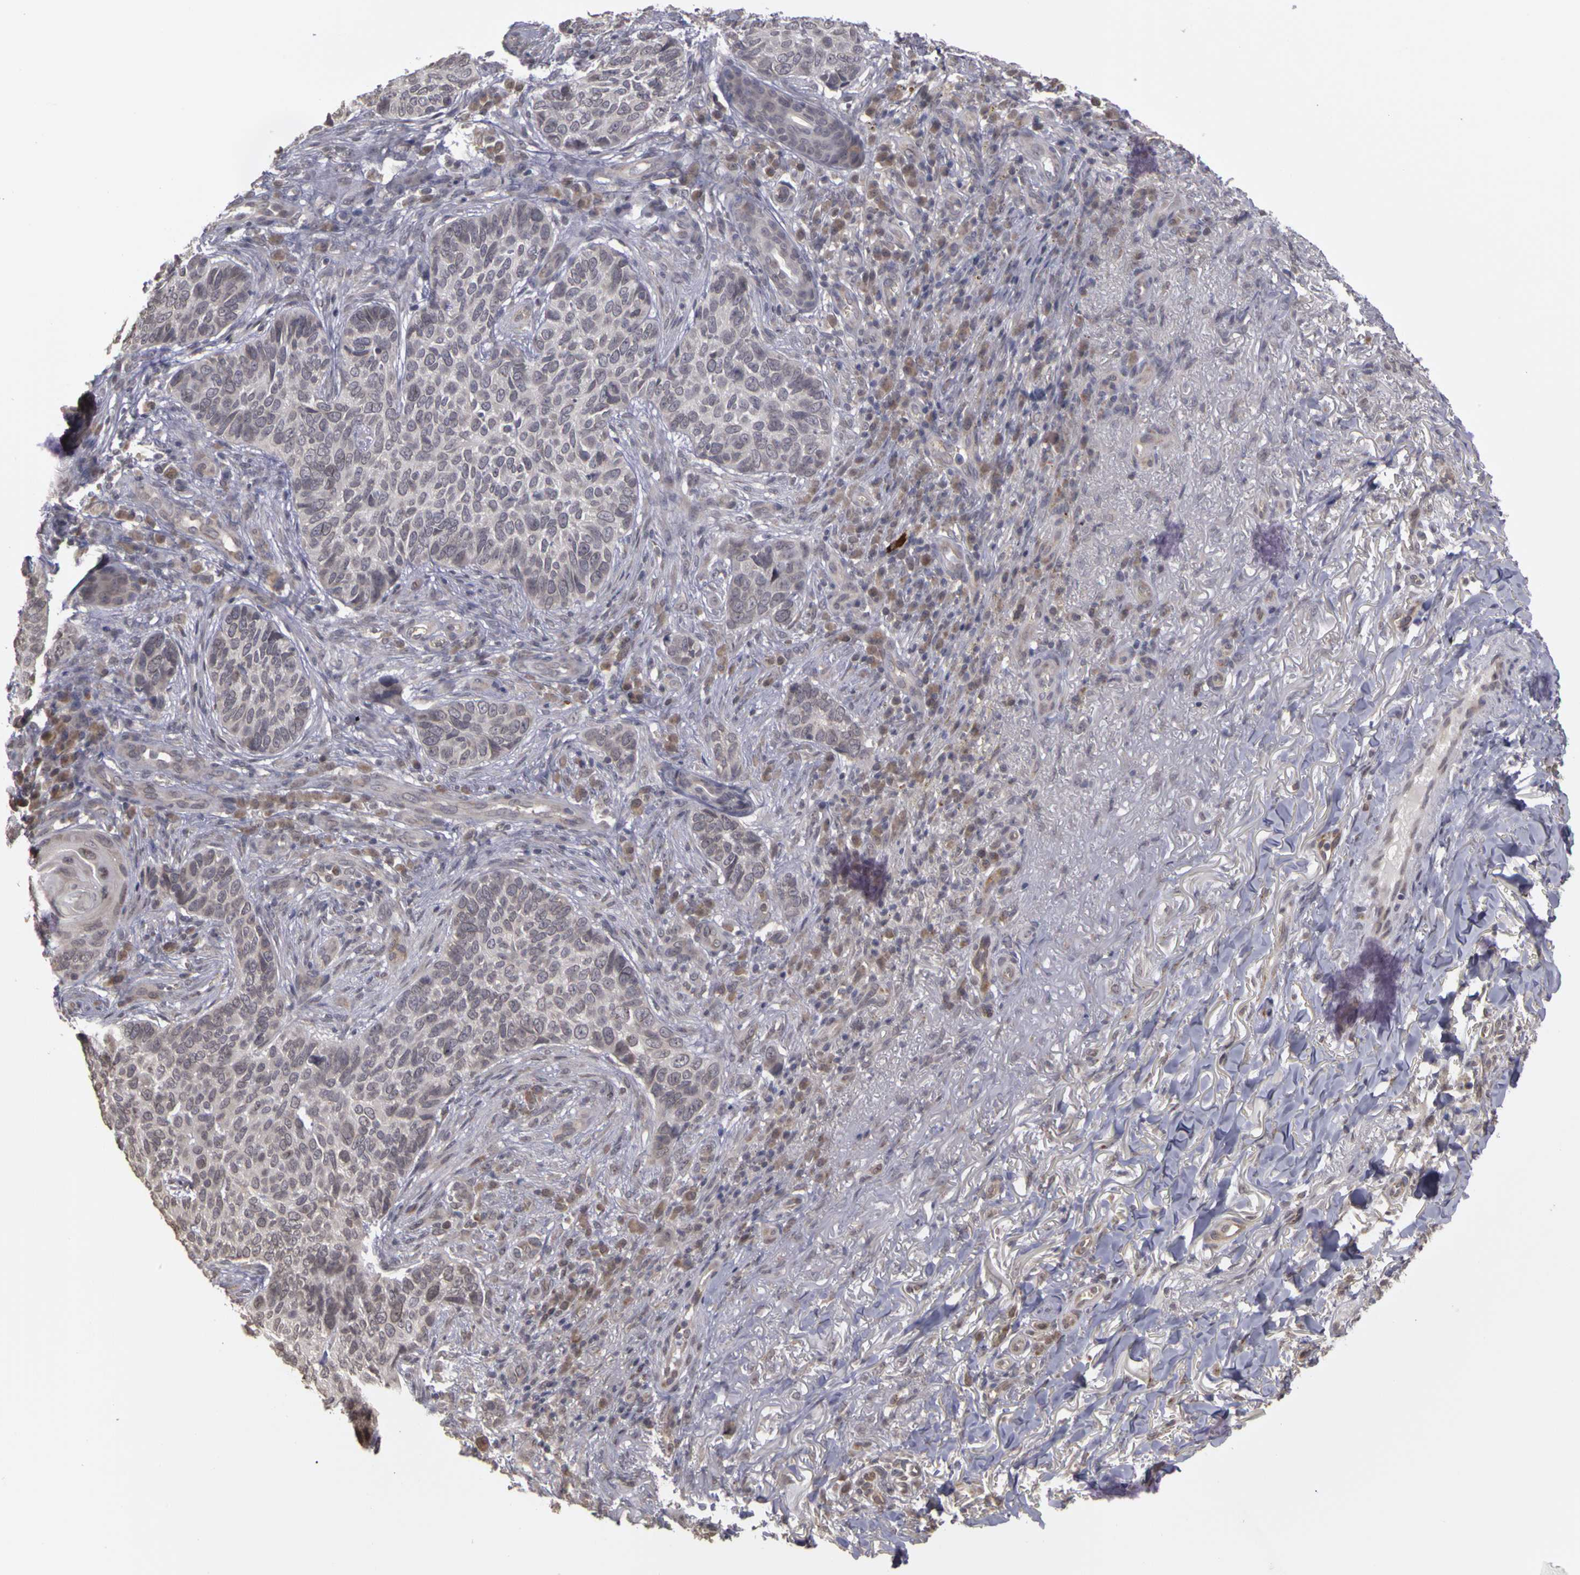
{"staining": {"intensity": "weak", "quantity": "<25%", "location": "cytoplasmic/membranous"}, "tissue": "skin cancer", "cell_type": "Tumor cells", "image_type": "cancer", "snomed": [{"axis": "morphology", "description": "Basal cell carcinoma"}, {"axis": "topography", "description": "Skin"}], "caption": "An immunohistochemistry (IHC) micrograph of skin cancer (basal cell carcinoma) is shown. There is no staining in tumor cells of skin cancer (basal cell carcinoma). Nuclei are stained in blue.", "gene": "FRMD7", "patient": {"sex": "male", "age": 81}}